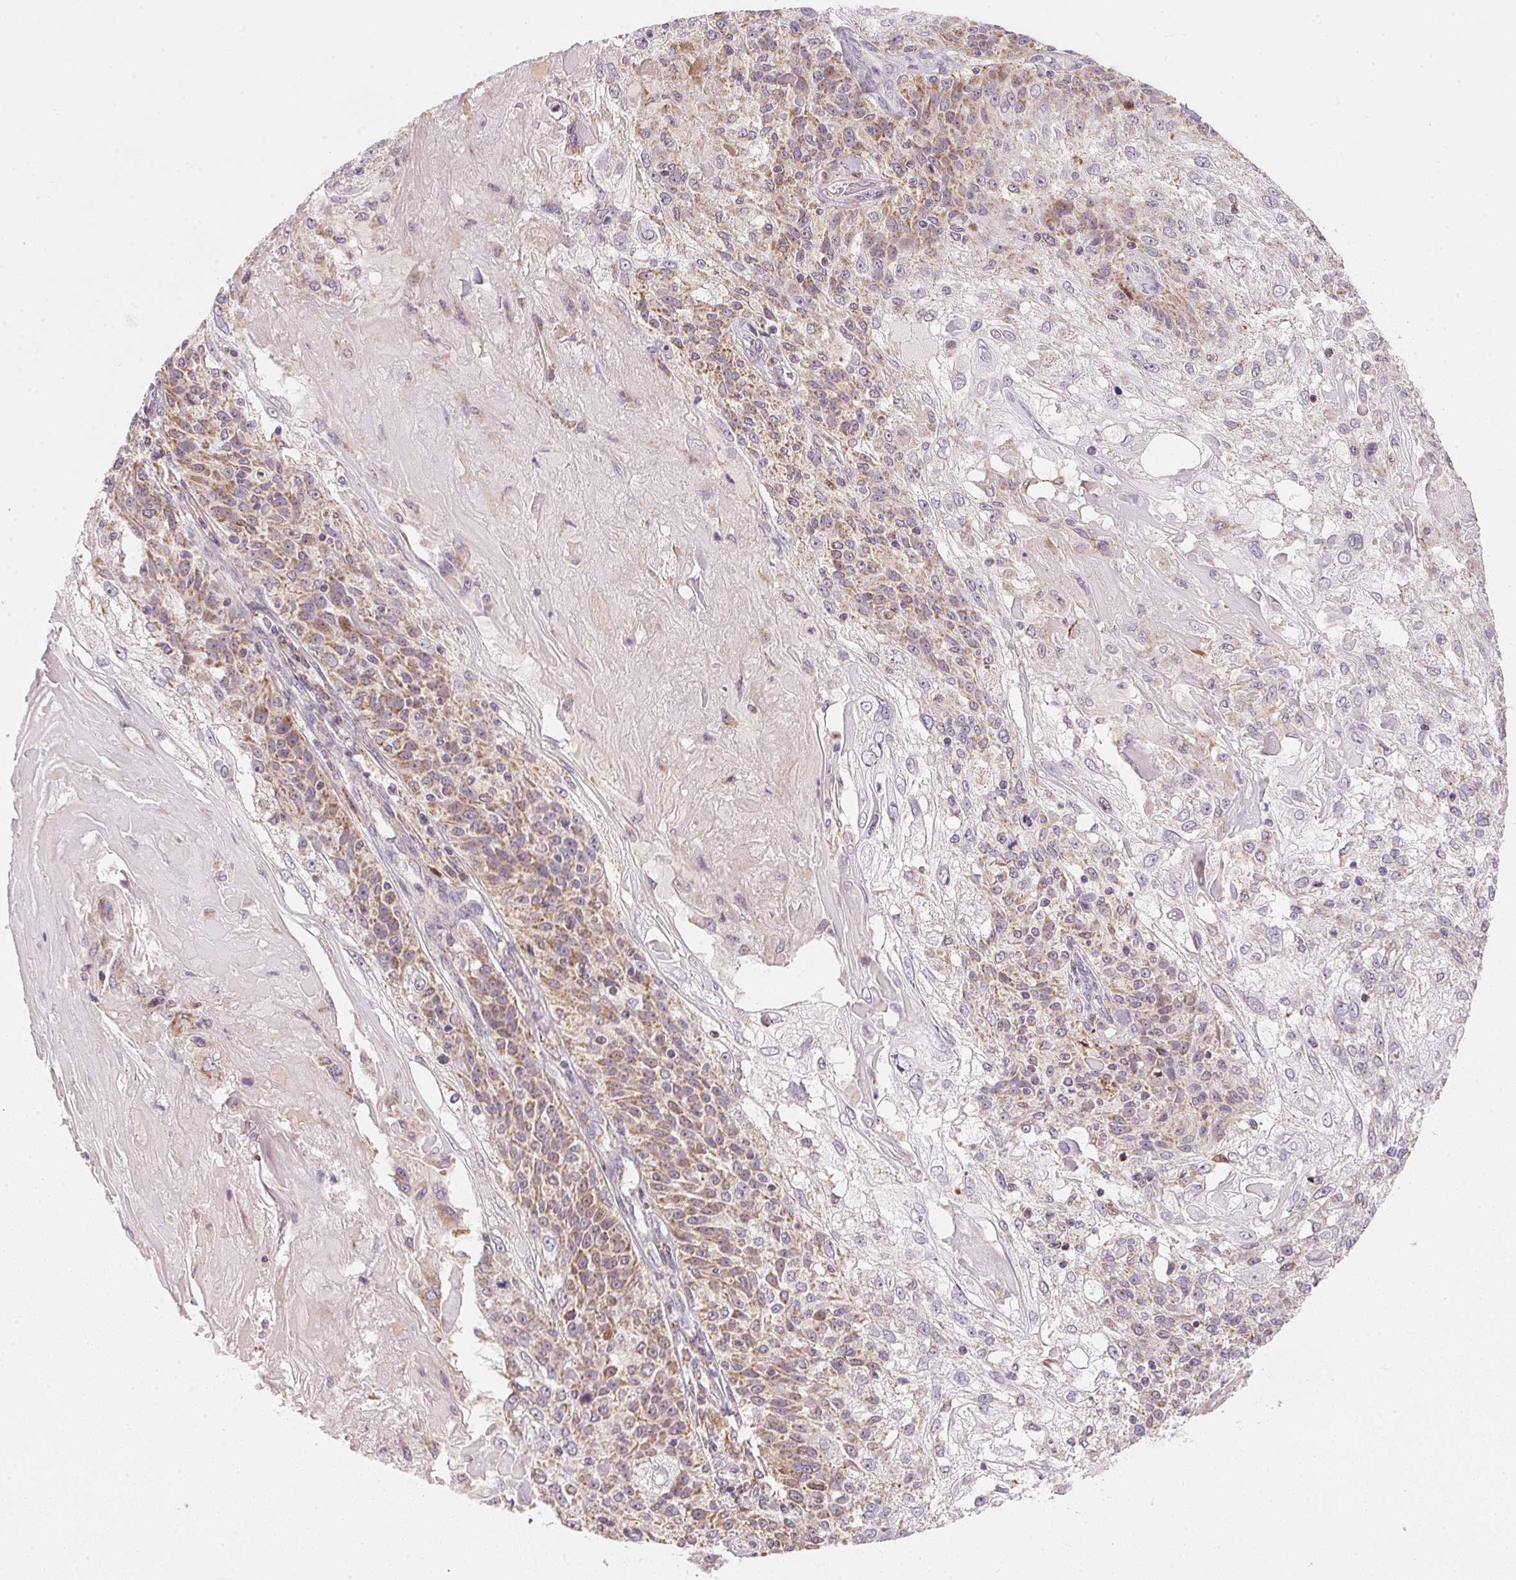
{"staining": {"intensity": "moderate", "quantity": "25%-75%", "location": "cytoplasmic/membranous"}, "tissue": "skin cancer", "cell_type": "Tumor cells", "image_type": "cancer", "snomed": [{"axis": "morphology", "description": "Normal tissue, NOS"}, {"axis": "morphology", "description": "Squamous cell carcinoma, NOS"}, {"axis": "topography", "description": "Skin"}], "caption": "Moderate cytoplasmic/membranous protein expression is identified in approximately 25%-75% of tumor cells in skin cancer. The staining was performed using DAB, with brown indicating positive protein expression. Nuclei are stained blue with hematoxylin.", "gene": "COQ7", "patient": {"sex": "female", "age": 83}}